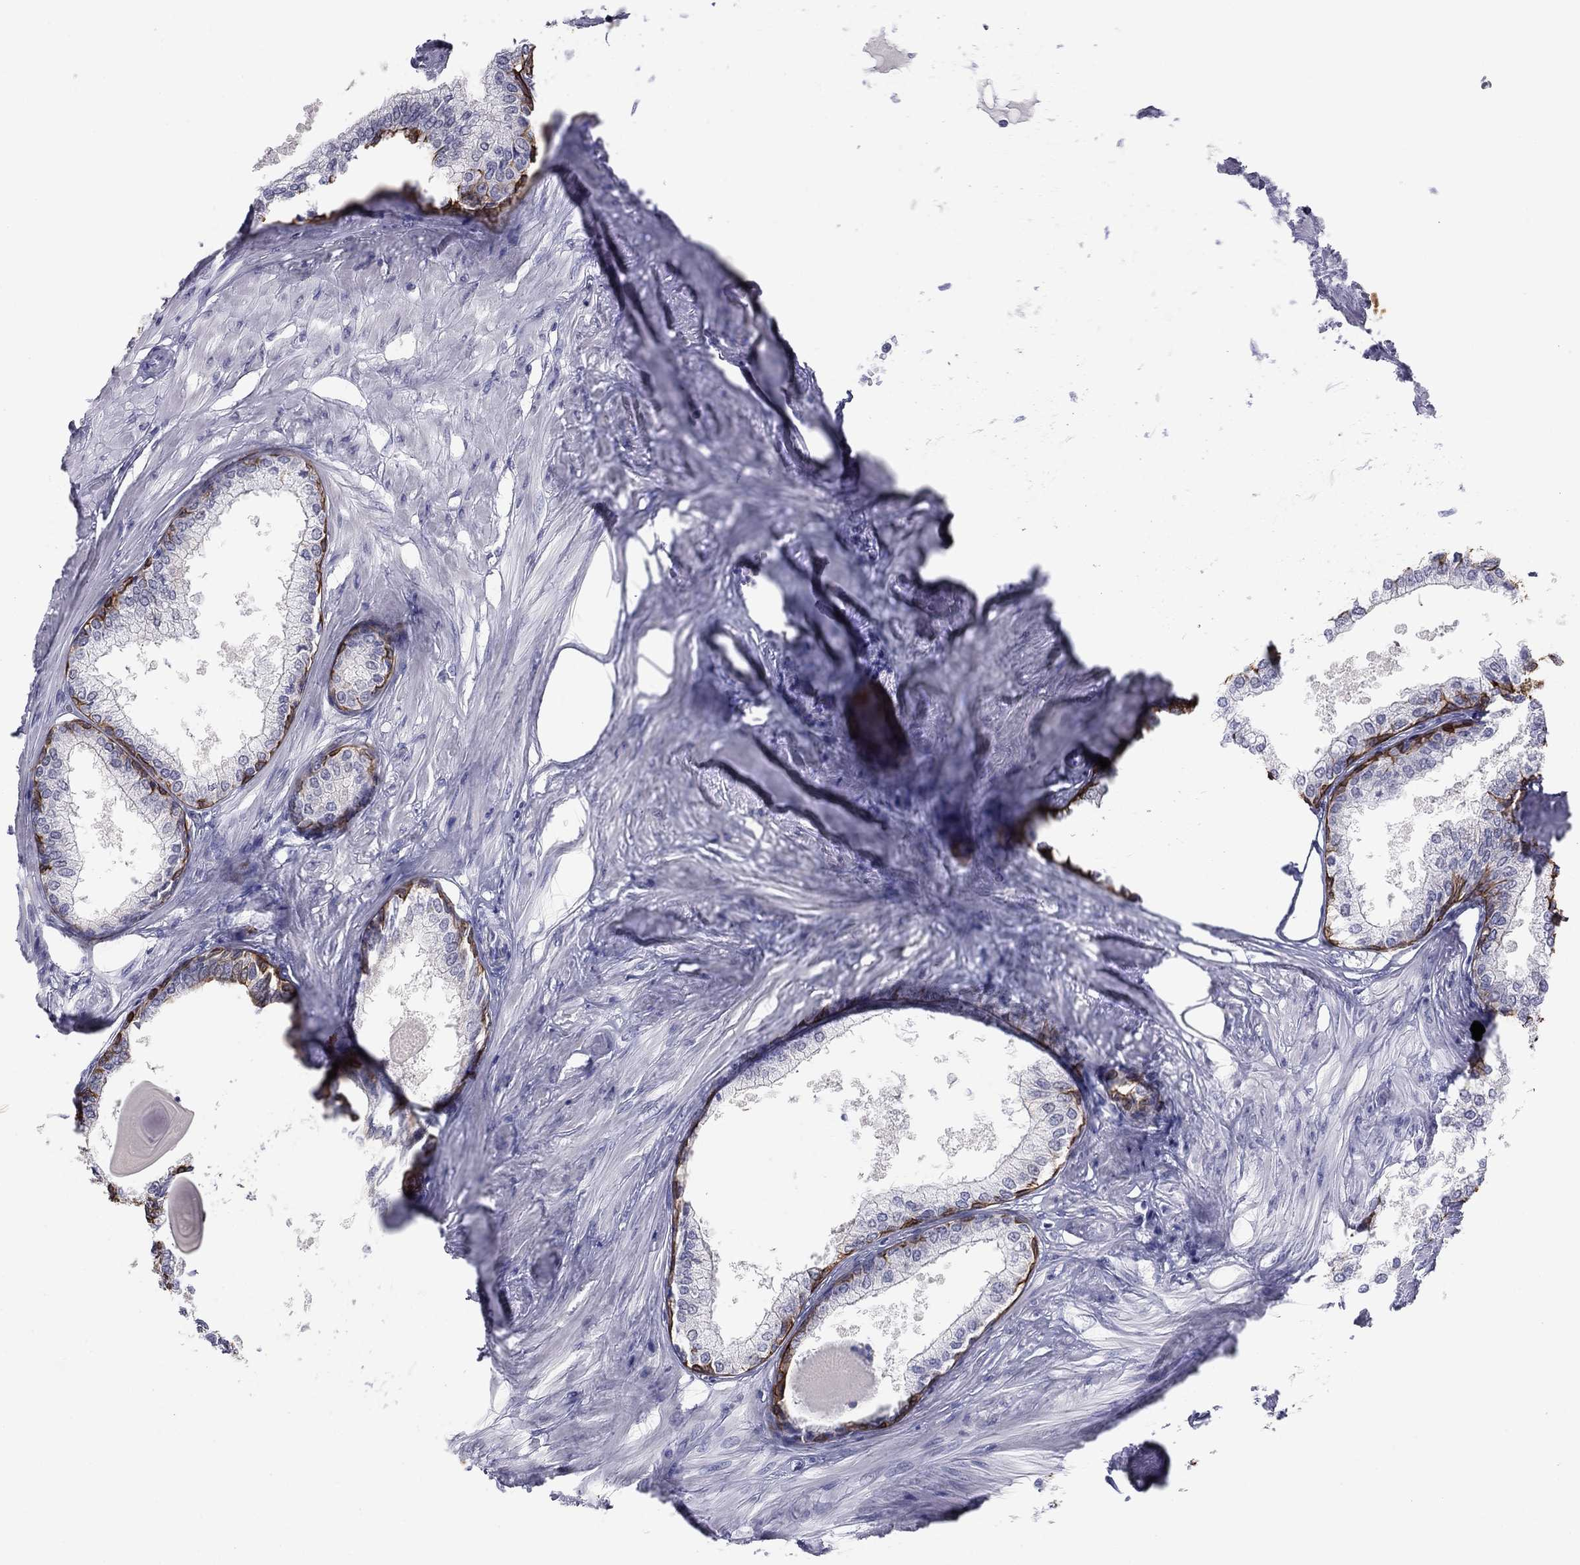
{"staining": {"intensity": "negative", "quantity": "none", "location": "none"}, "tissue": "prostate", "cell_type": "Glandular cells", "image_type": "normal", "snomed": [{"axis": "morphology", "description": "Normal tissue, NOS"}, {"axis": "topography", "description": "Prostate"}], "caption": "The immunohistochemistry photomicrograph has no significant staining in glandular cells of prostate. Brightfield microscopy of IHC stained with DAB (brown) and hematoxylin (blue), captured at high magnification.", "gene": "KRT75", "patient": {"sex": "male", "age": 63}}